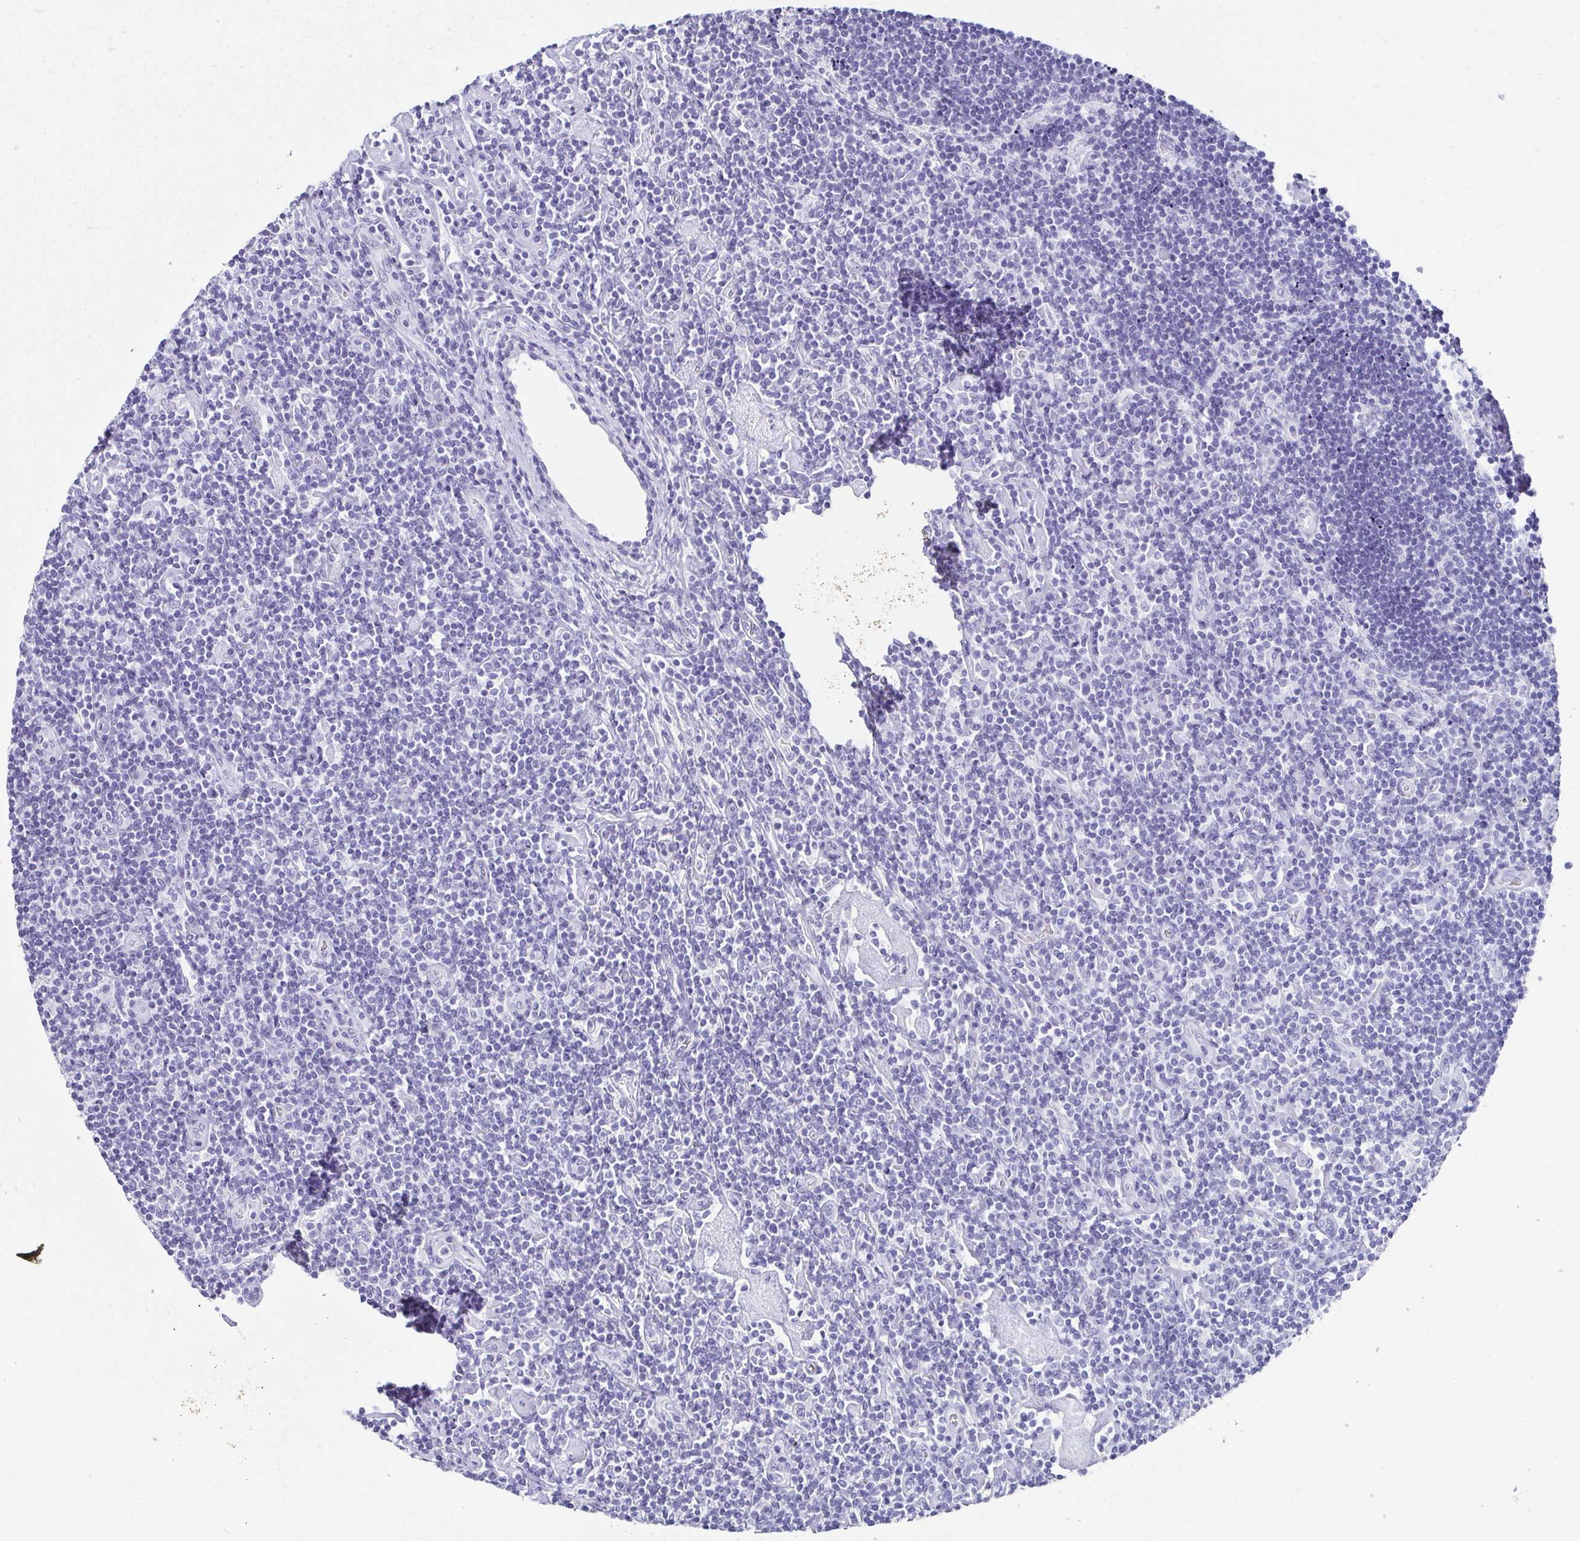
{"staining": {"intensity": "negative", "quantity": "none", "location": "none"}, "tissue": "lymphoma", "cell_type": "Tumor cells", "image_type": "cancer", "snomed": [{"axis": "morphology", "description": "Hodgkin's disease, NOS"}, {"axis": "topography", "description": "Lymph node"}], "caption": "Tumor cells are negative for protein expression in human lymphoma.", "gene": "ESX1", "patient": {"sex": "male", "age": 40}}